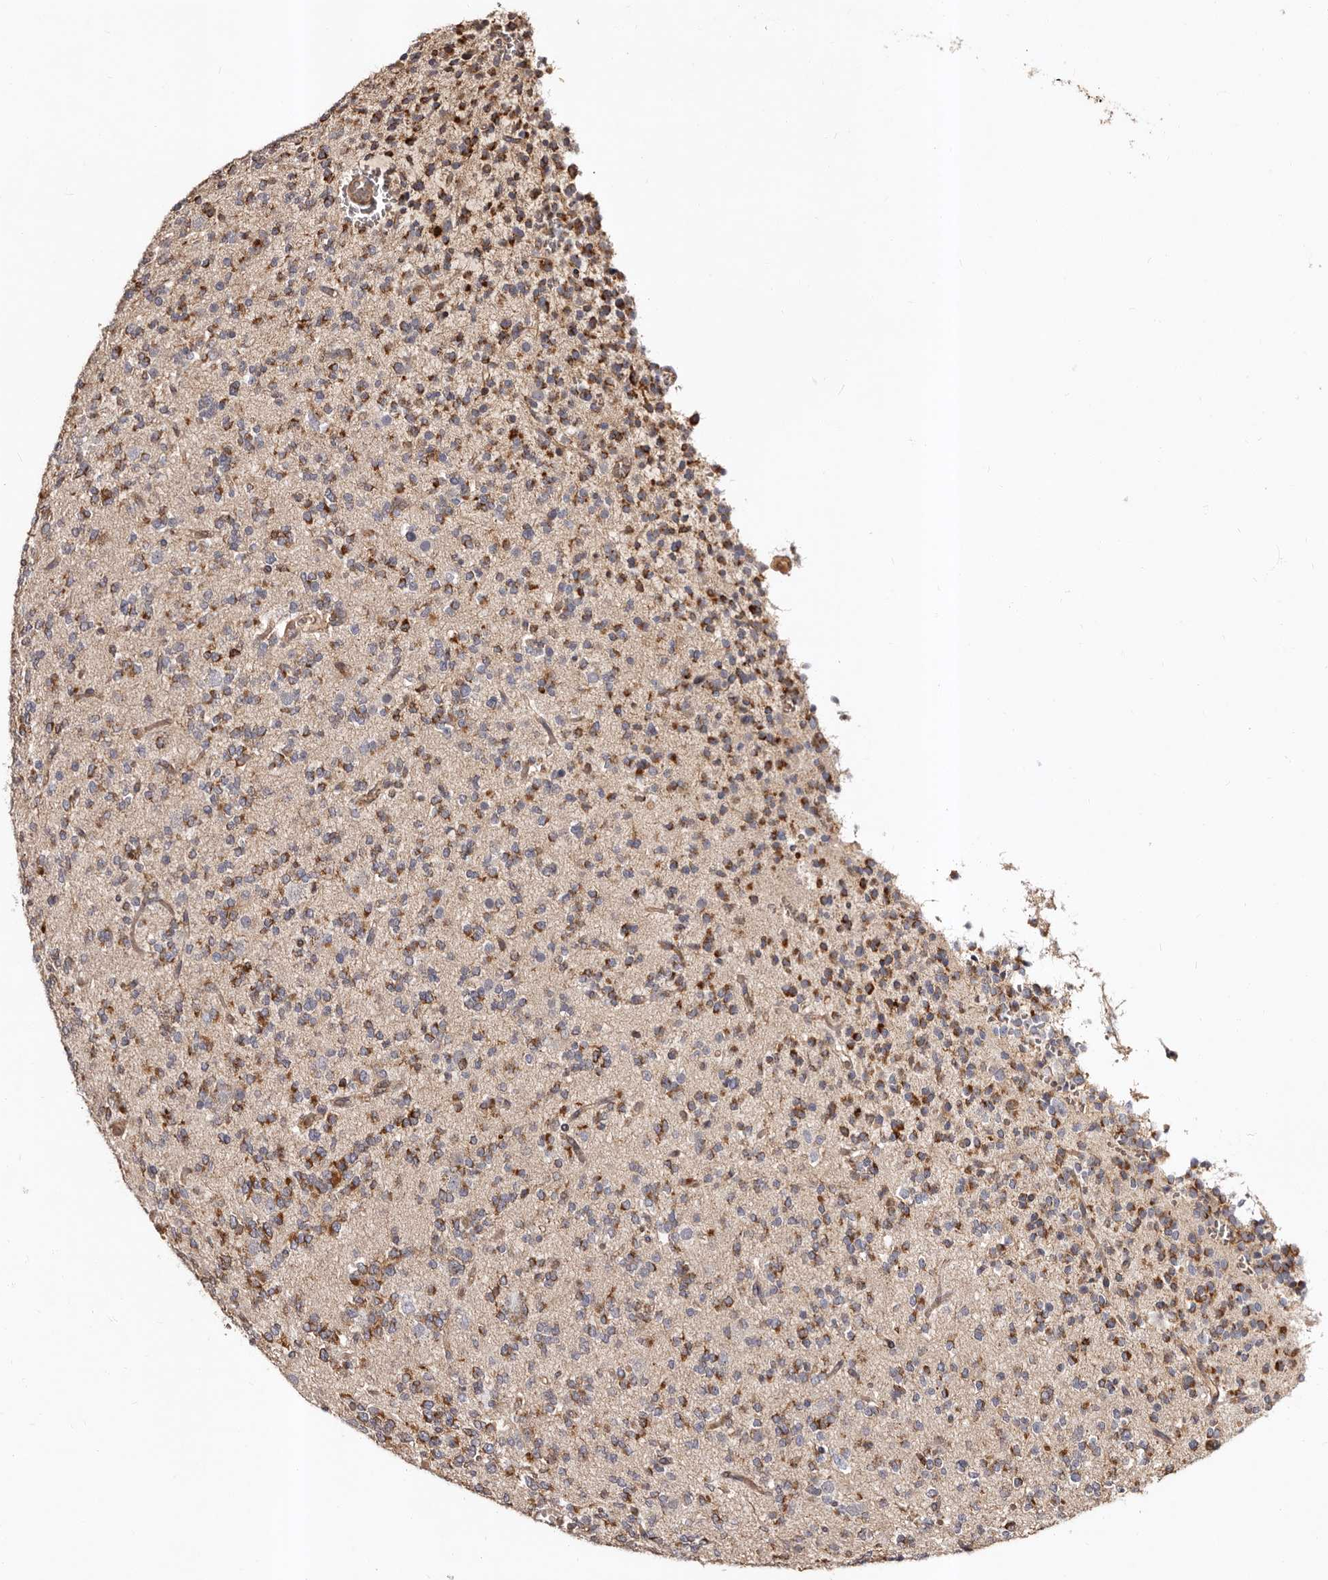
{"staining": {"intensity": "moderate", "quantity": "25%-75%", "location": "cytoplasmic/membranous"}, "tissue": "glioma", "cell_type": "Tumor cells", "image_type": "cancer", "snomed": [{"axis": "morphology", "description": "Glioma, malignant, Low grade"}, {"axis": "topography", "description": "Brain"}], "caption": "DAB immunohistochemical staining of glioma exhibits moderate cytoplasmic/membranous protein expression in about 25%-75% of tumor cells.", "gene": "BAX", "patient": {"sex": "male", "age": 38}}